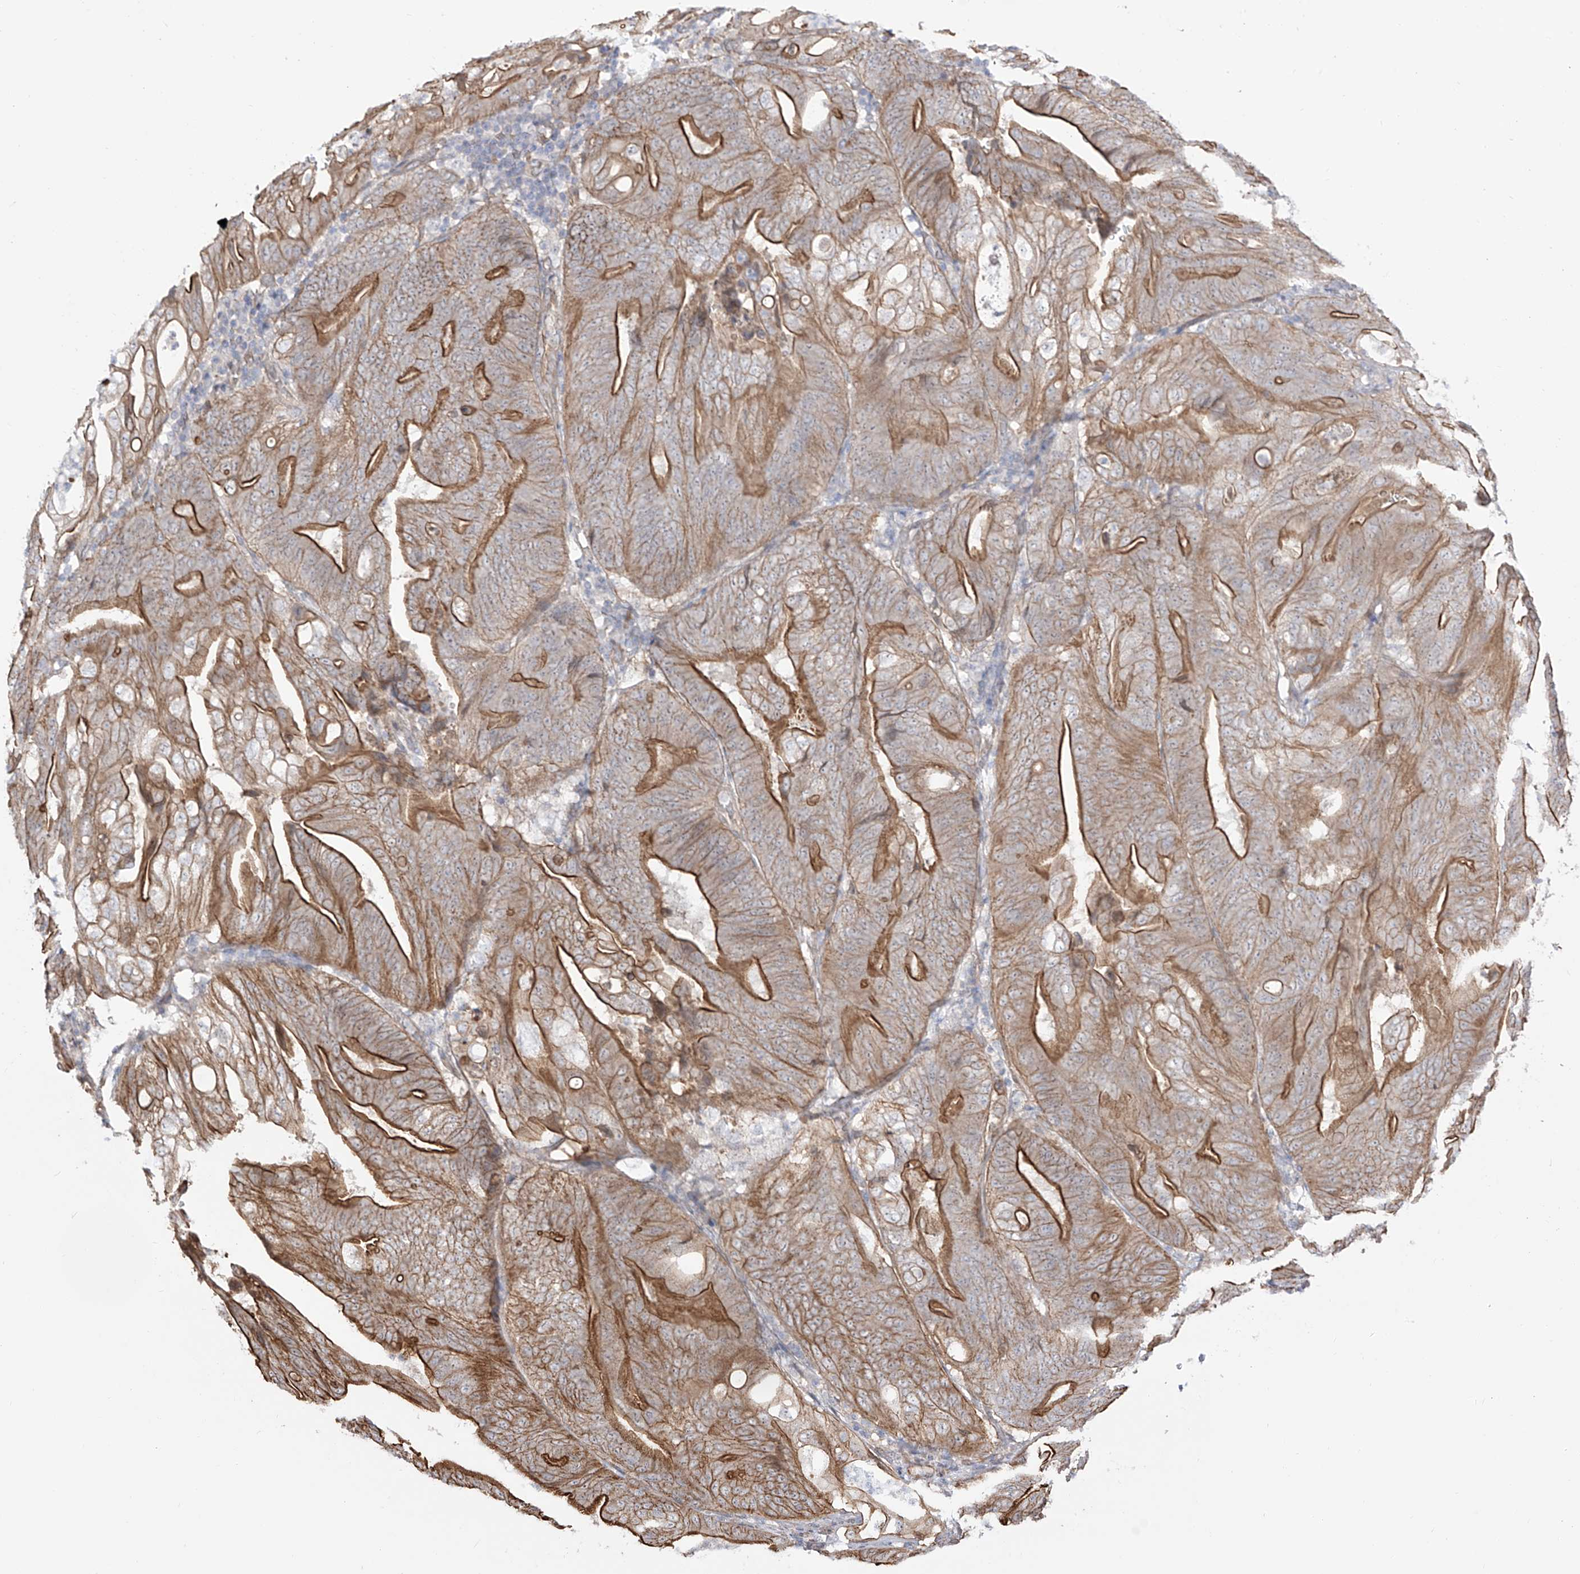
{"staining": {"intensity": "moderate", "quantity": "25%-75%", "location": "cytoplasmic/membranous"}, "tissue": "stomach cancer", "cell_type": "Tumor cells", "image_type": "cancer", "snomed": [{"axis": "morphology", "description": "Adenocarcinoma, NOS"}, {"axis": "topography", "description": "Stomach"}], "caption": "The histopathology image demonstrates a brown stain indicating the presence of a protein in the cytoplasmic/membranous of tumor cells in adenocarcinoma (stomach).", "gene": "ZNF180", "patient": {"sex": "female", "age": 73}}